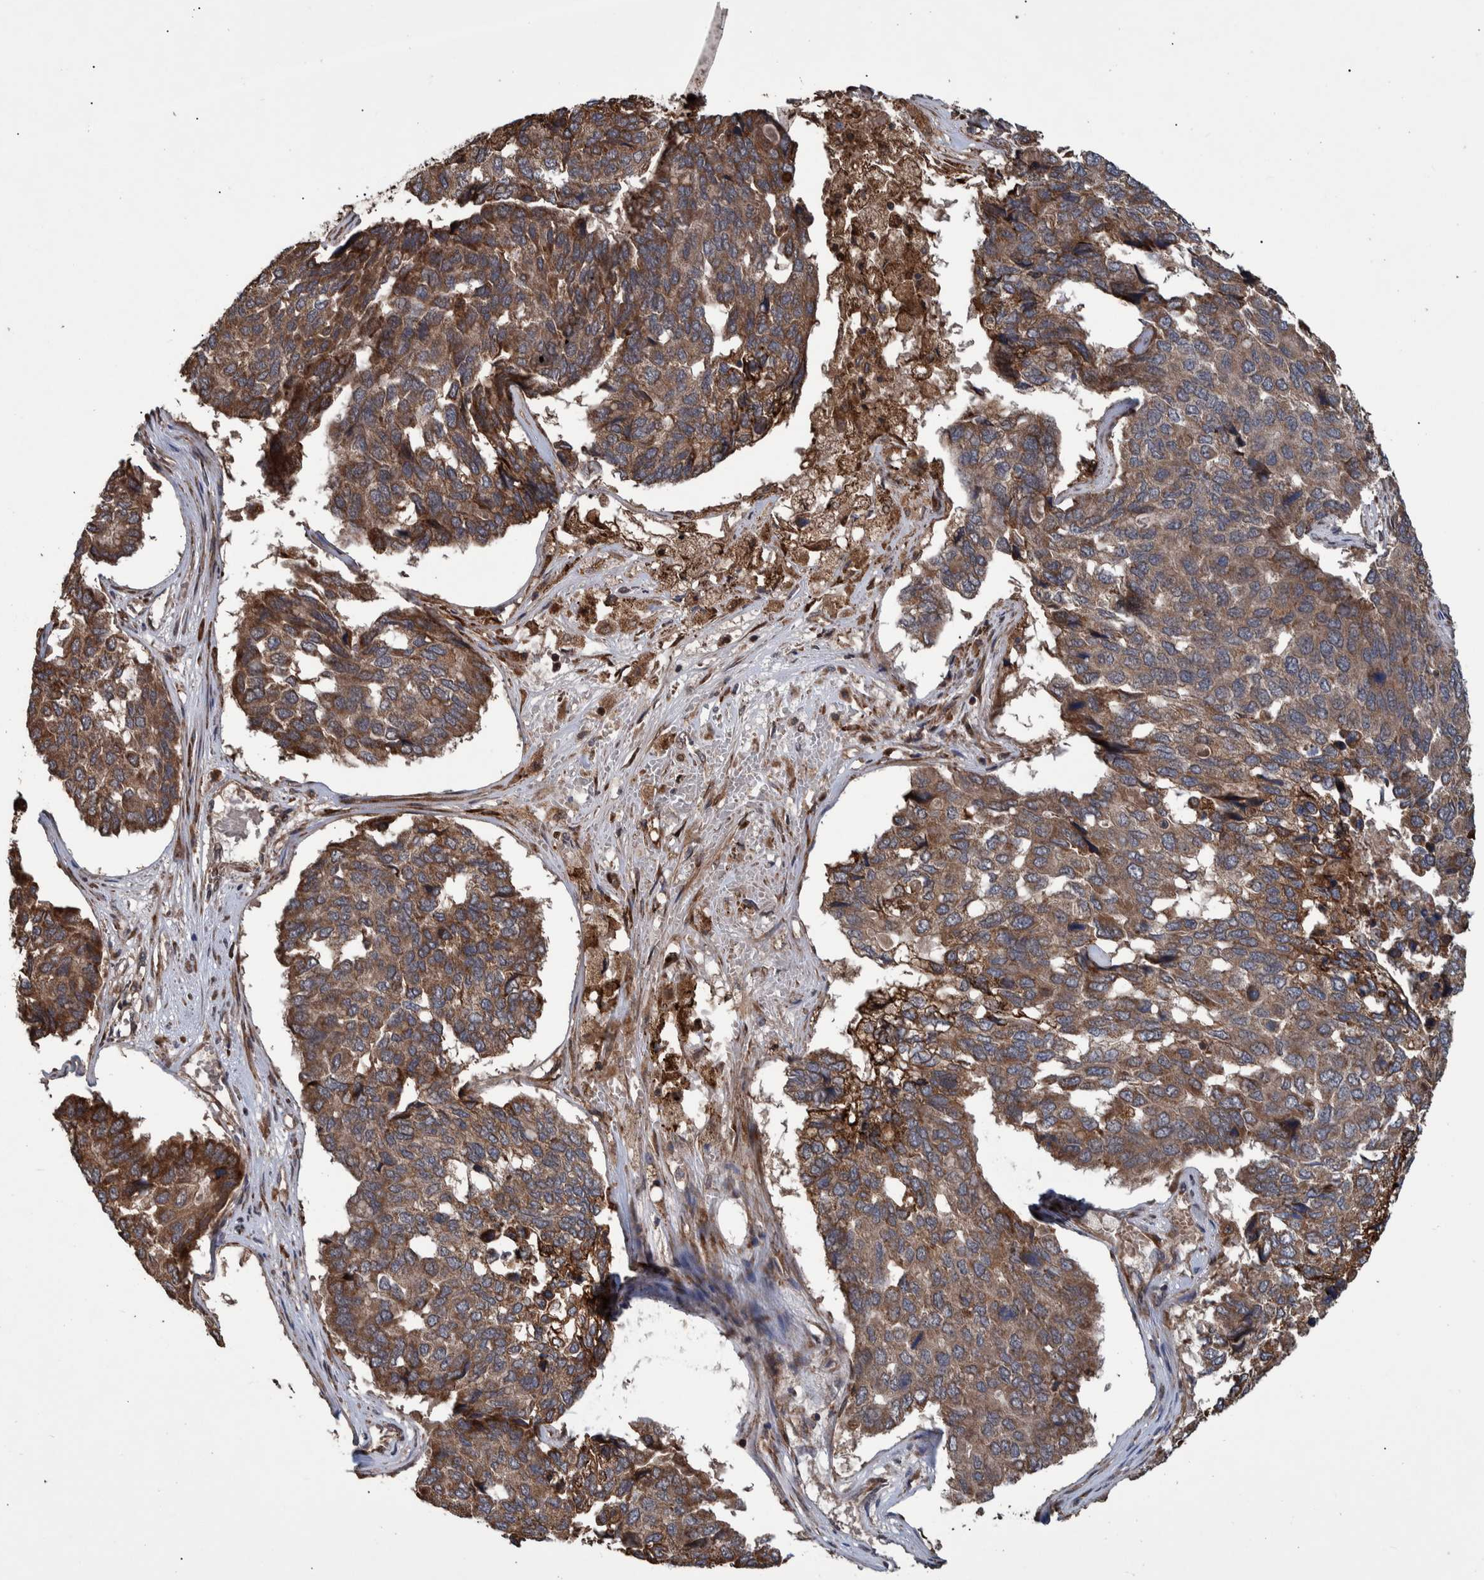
{"staining": {"intensity": "moderate", "quantity": ">75%", "location": "cytoplasmic/membranous"}, "tissue": "pancreatic cancer", "cell_type": "Tumor cells", "image_type": "cancer", "snomed": [{"axis": "morphology", "description": "Adenocarcinoma, NOS"}, {"axis": "topography", "description": "Pancreas"}], "caption": "Immunohistochemistry (IHC) (DAB) staining of pancreatic adenocarcinoma demonstrates moderate cytoplasmic/membranous protein expression in about >75% of tumor cells.", "gene": "B3GNTL1", "patient": {"sex": "male", "age": 50}}